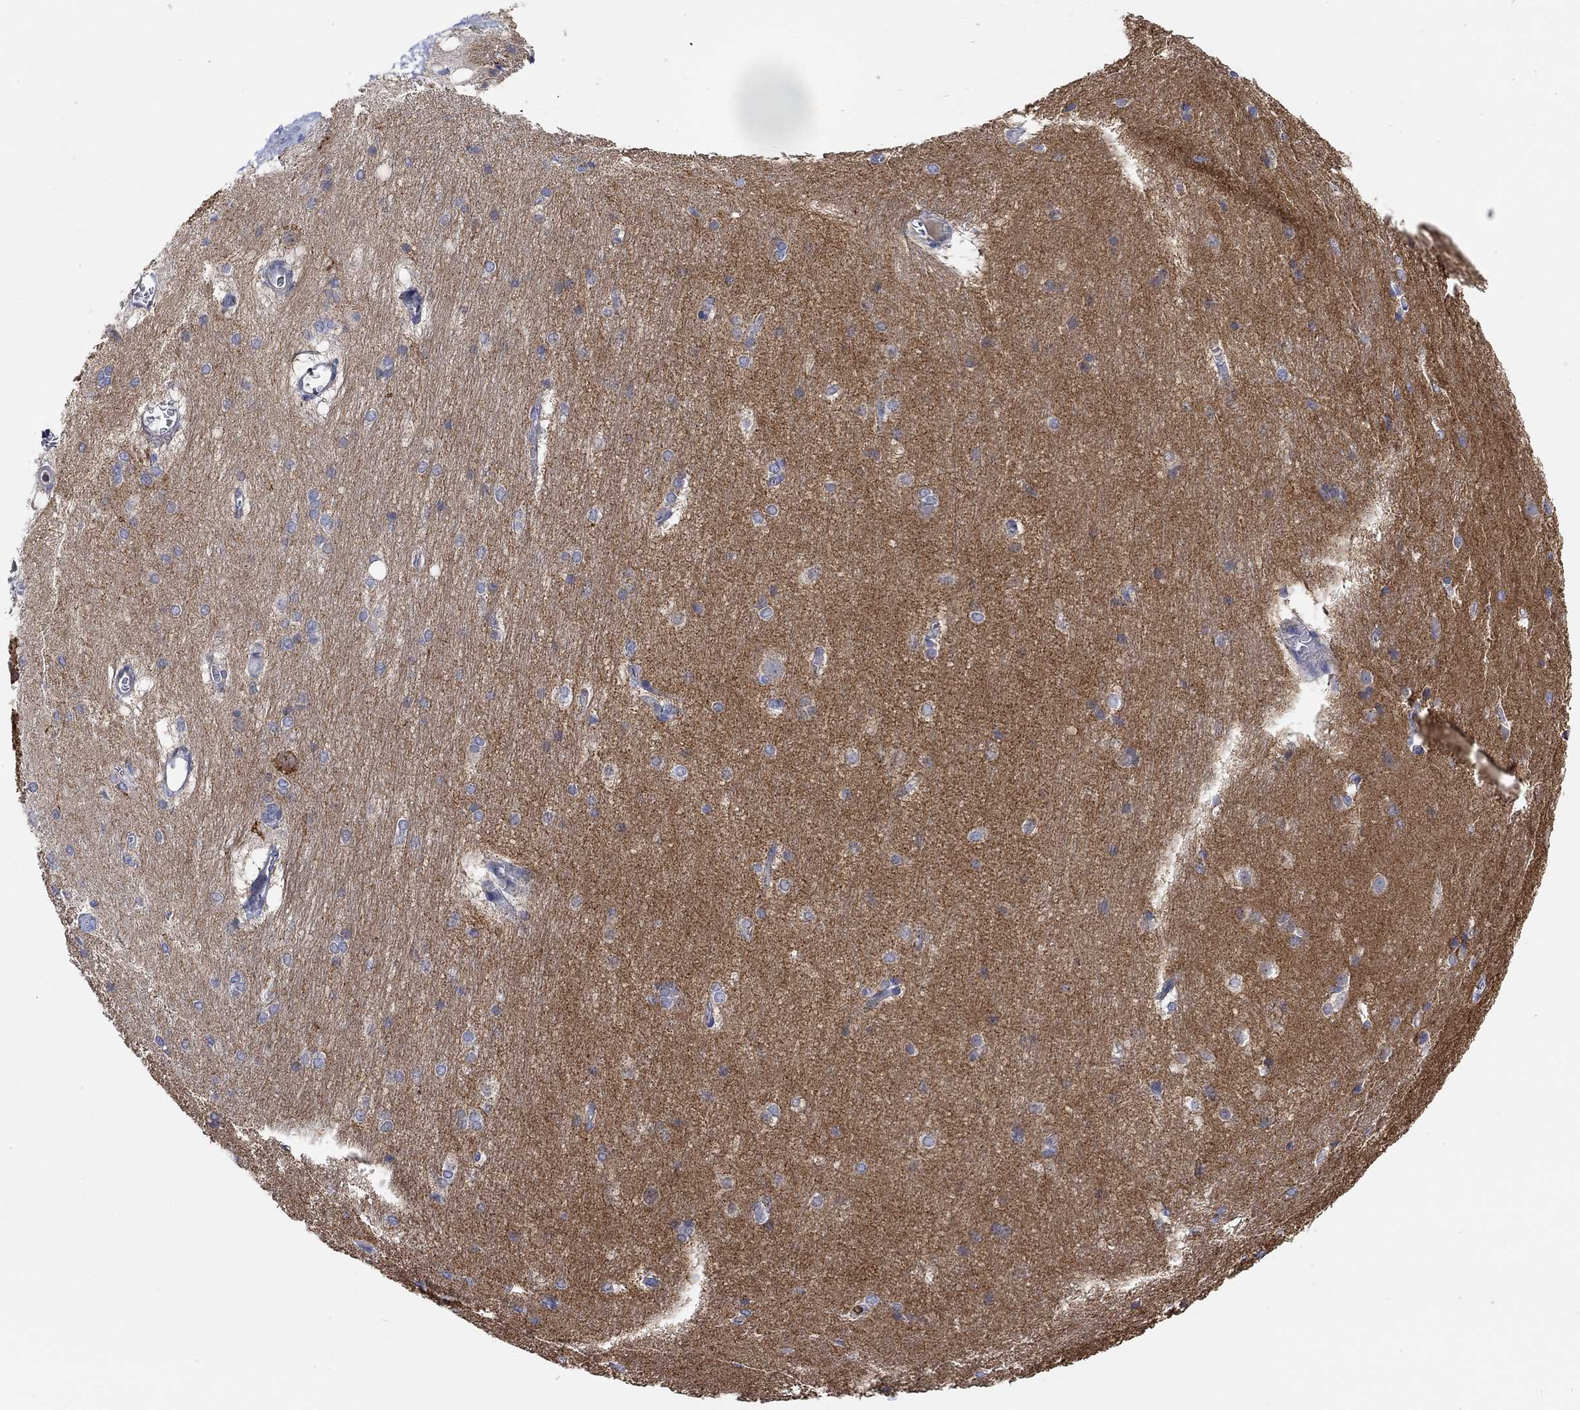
{"staining": {"intensity": "negative", "quantity": "none", "location": "none"}, "tissue": "hippocampus", "cell_type": "Glial cells", "image_type": "normal", "snomed": [{"axis": "morphology", "description": "Normal tissue, NOS"}, {"axis": "topography", "description": "Cerebral cortex"}, {"axis": "topography", "description": "Hippocampus"}], "caption": "High power microscopy photomicrograph of an immunohistochemistry (IHC) image of benign hippocampus, revealing no significant positivity in glial cells. (DAB (3,3'-diaminobenzidine) immunohistochemistry visualized using brightfield microscopy, high magnification).", "gene": "SYT16", "patient": {"sex": "female", "age": 19}}